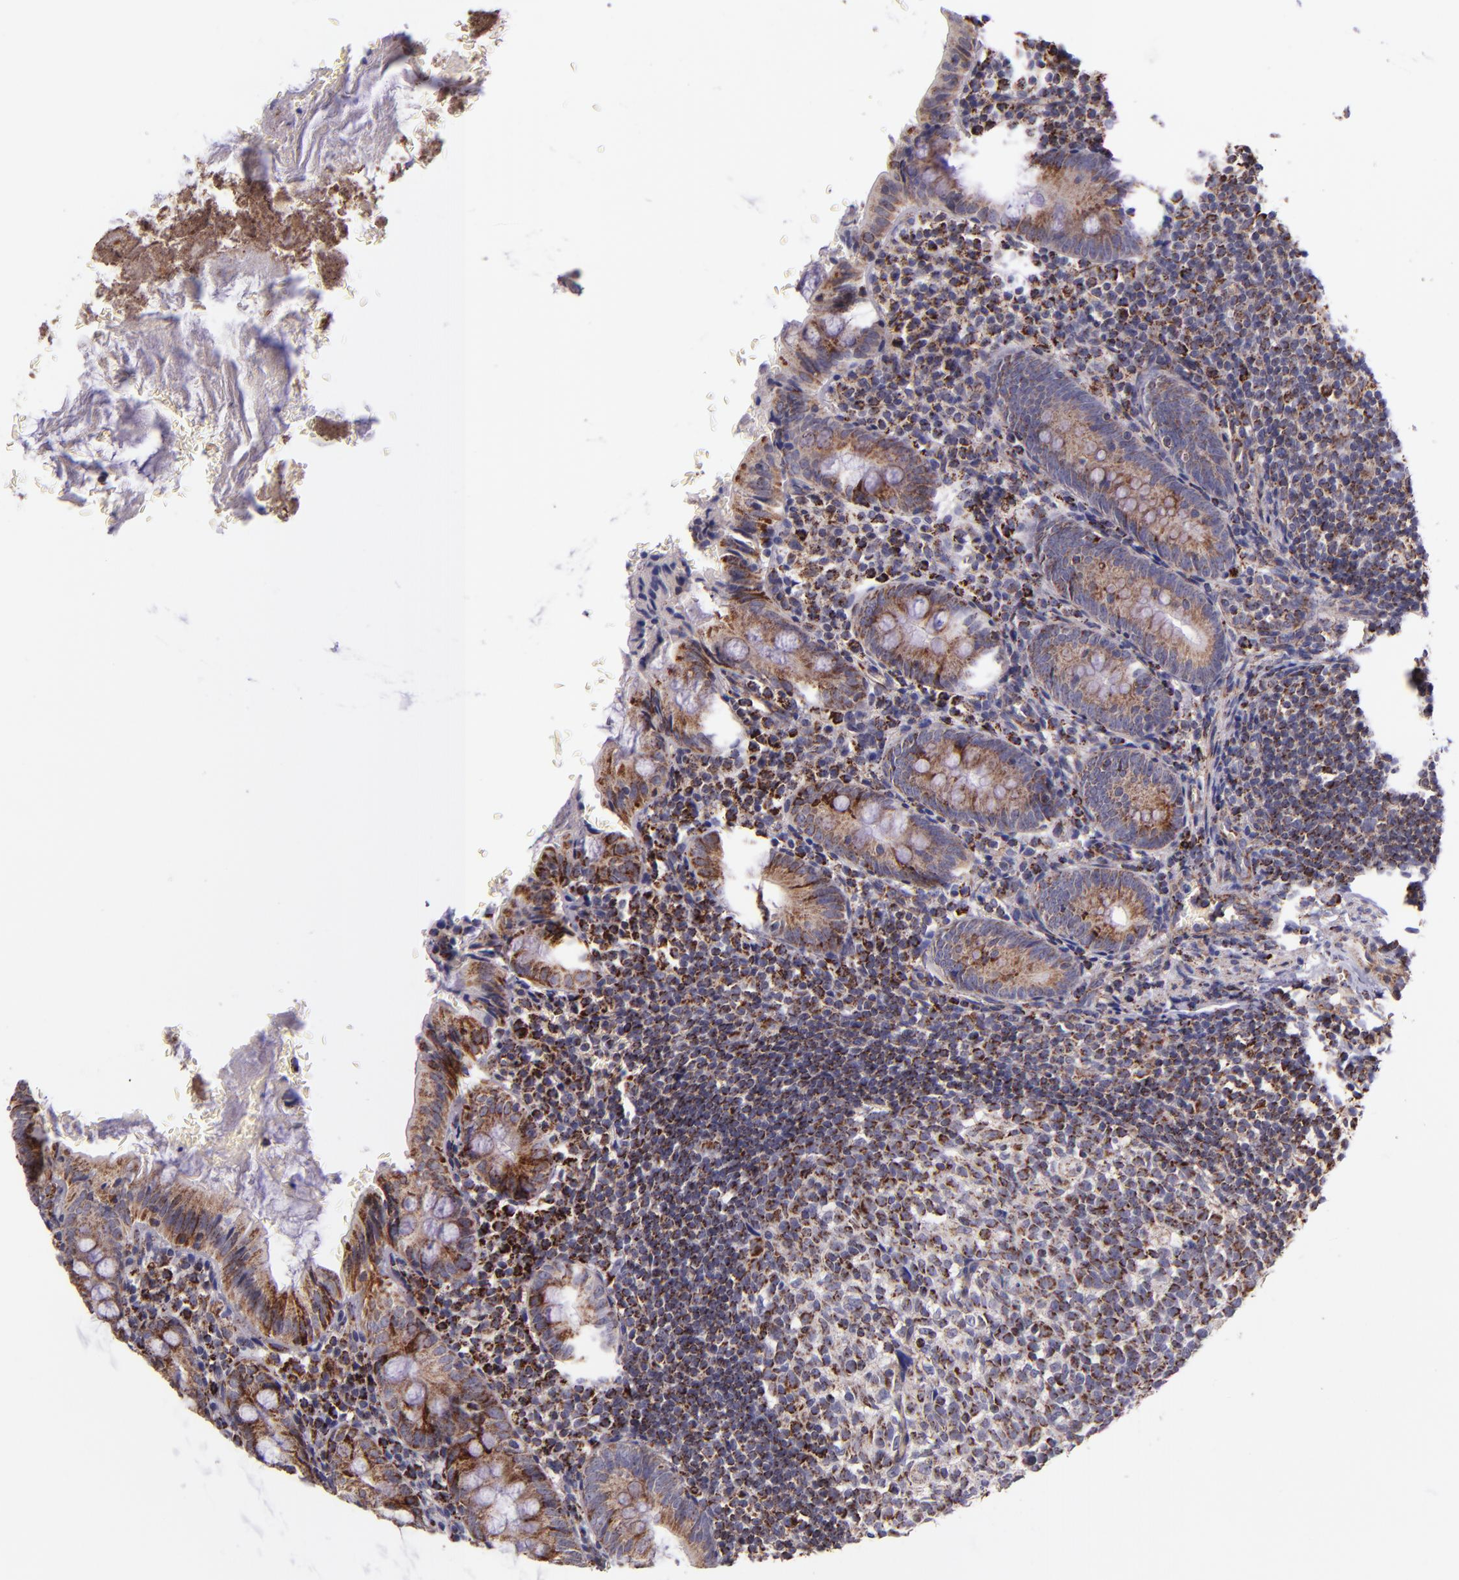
{"staining": {"intensity": "moderate", "quantity": ">75%", "location": "cytoplasmic/membranous"}, "tissue": "appendix", "cell_type": "Glandular cells", "image_type": "normal", "snomed": [{"axis": "morphology", "description": "Normal tissue, NOS"}, {"axis": "topography", "description": "Appendix"}], "caption": "IHC micrograph of benign appendix: human appendix stained using immunohistochemistry (IHC) reveals medium levels of moderate protein expression localized specifically in the cytoplasmic/membranous of glandular cells, appearing as a cytoplasmic/membranous brown color.", "gene": "IDH3G", "patient": {"sex": "female", "age": 10}}